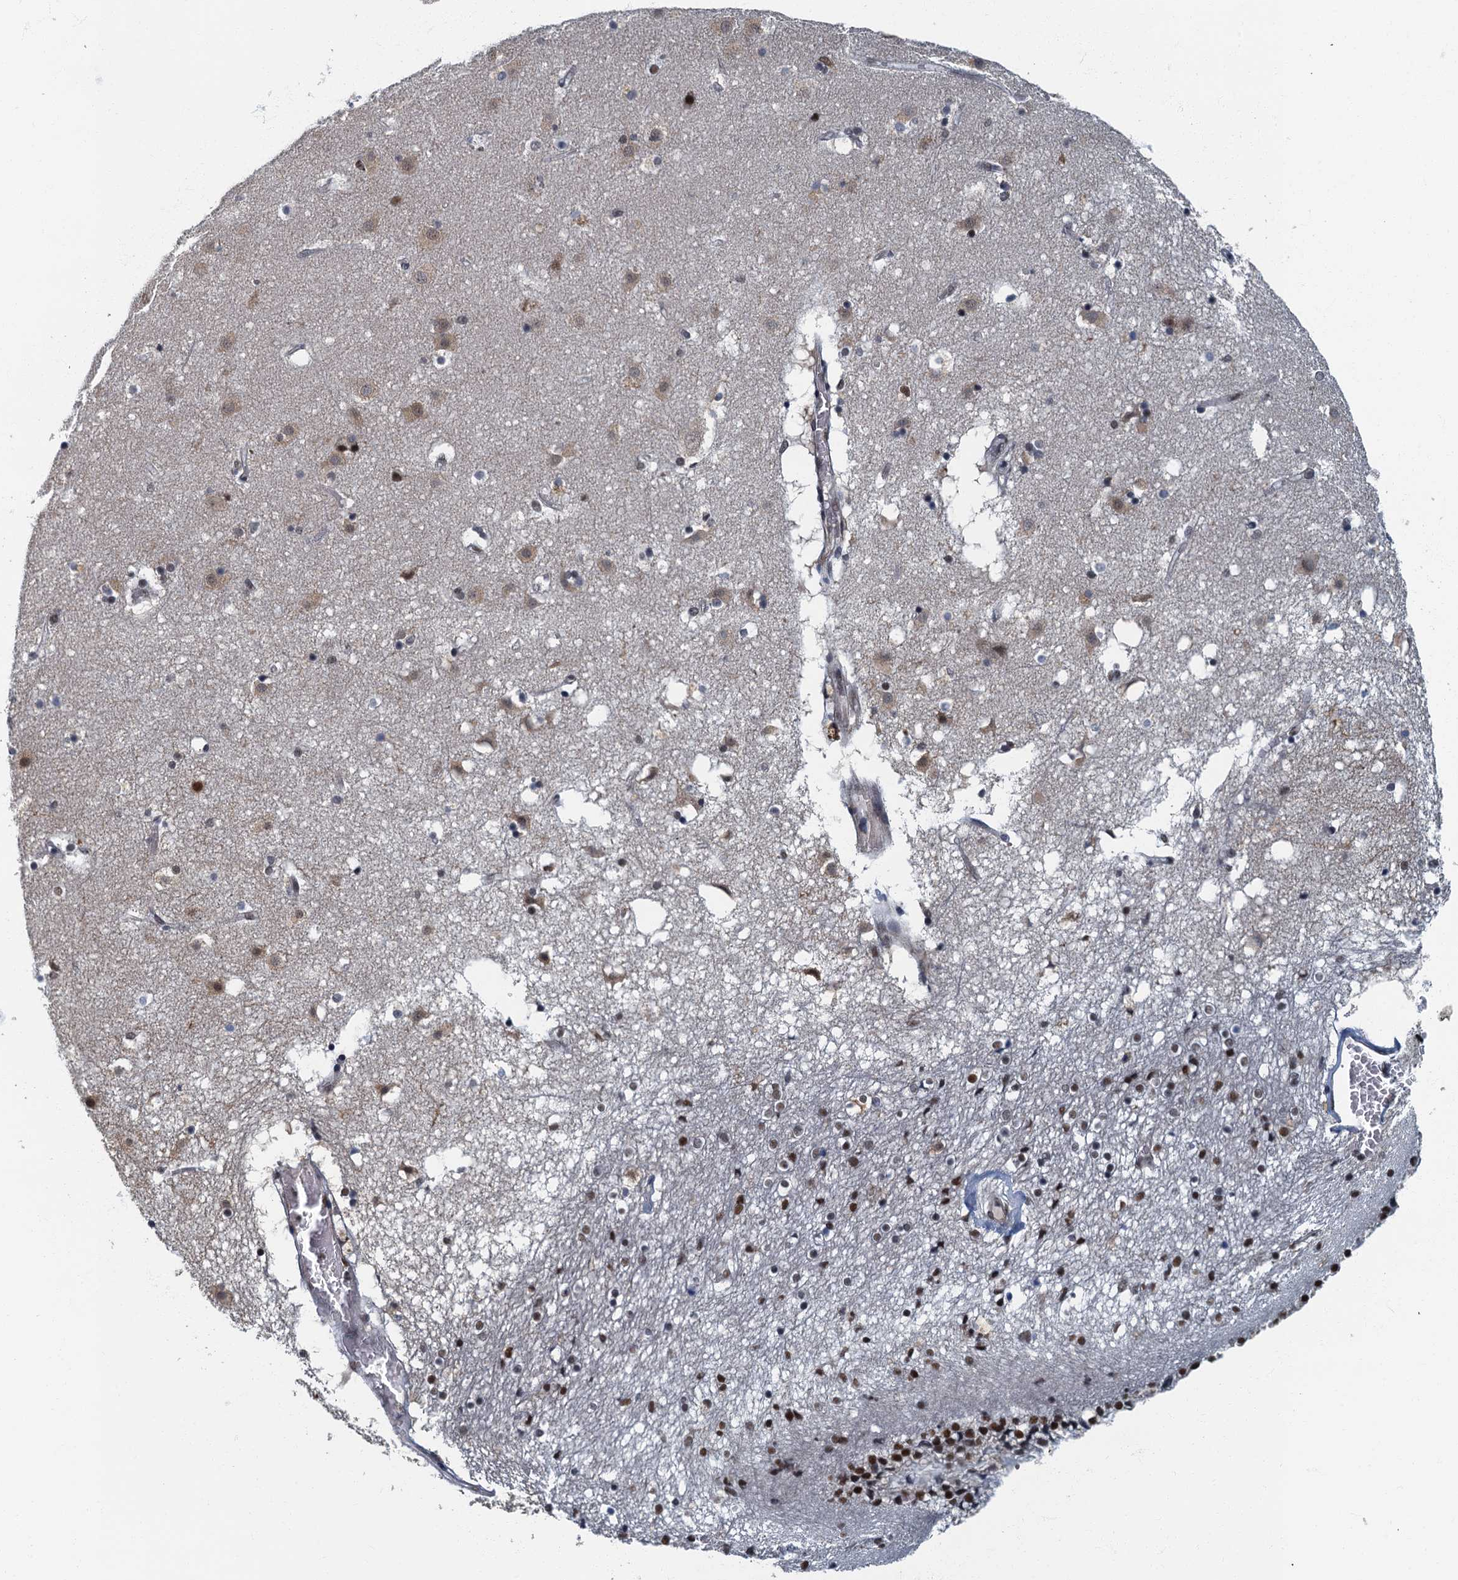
{"staining": {"intensity": "moderate", "quantity": "<25%", "location": "nuclear"}, "tissue": "caudate", "cell_type": "Glial cells", "image_type": "normal", "snomed": [{"axis": "morphology", "description": "Normal tissue, NOS"}, {"axis": "topography", "description": "Lateral ventricle wall"}], "caption": "Immunohistochemistry (IHC) (DAB (3,3'-diaminobenzidine)) staining of benign human caudate demonstrates moderate nuclear protein staining in about <25% of glial cells.", "gene": "GADL1", "patient": {"sex": "male", "age": 70}}